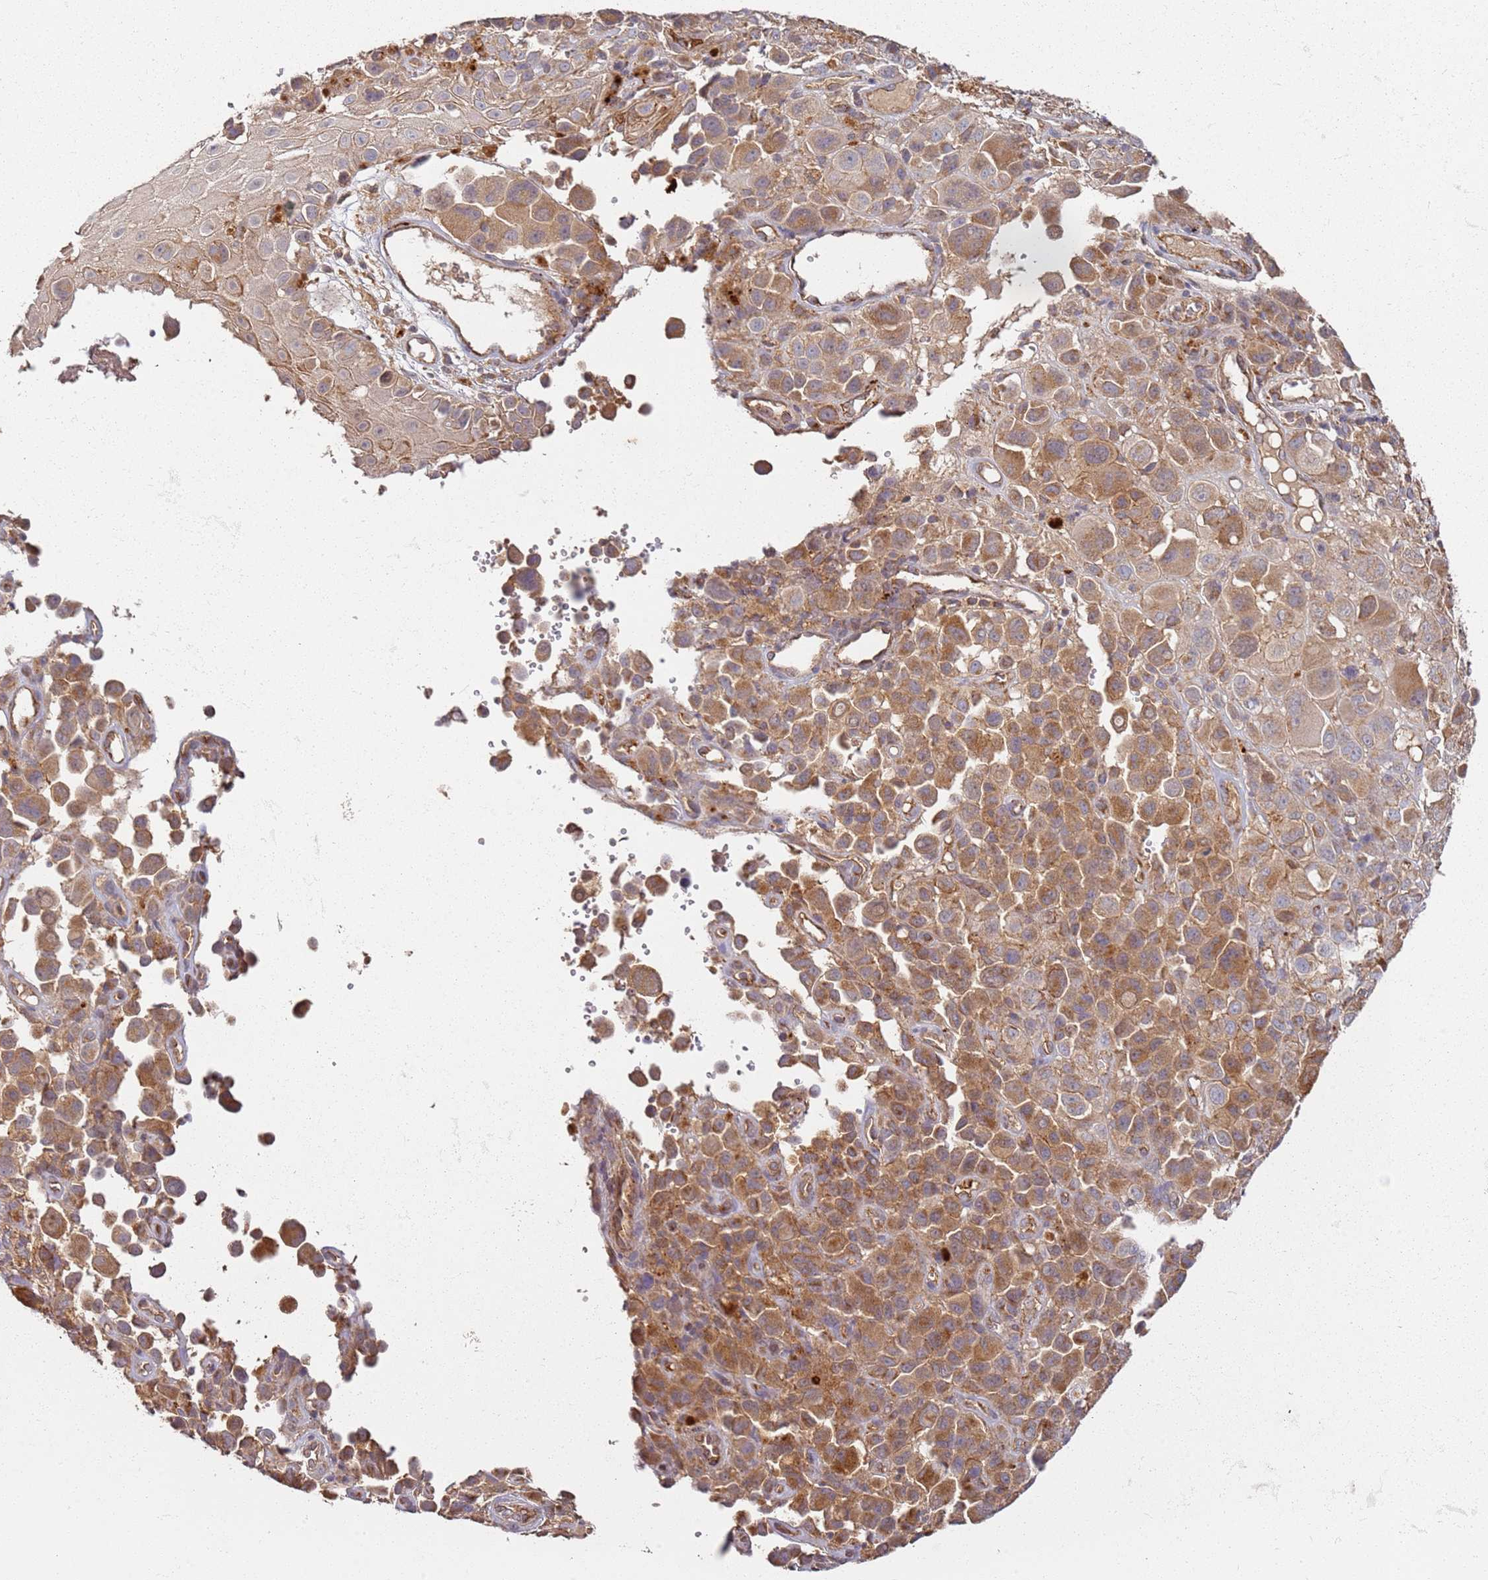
{"staining": {"intensity": "moderate", "quantity": ">75%", "location": "cytoplasmic/membranous"}, "tissue": "melanoma", "cell_type": "Tumor cells", "image_type": "cancer", "snomed": [{"axis": "morphology", "description": "Malignant melanoma, NOS"}, {"axis": "topography", "description": "Skin of trunk"}], "caption": "Protein analysis of melanoma tissue demonstrates moderate cytoplasmic/membranous positivity in approximately >75% of tumor cells. (Brightfield microscopy of DAB IHC at high magnification).", "gene": "SCGB2B2", "patient": {"sex": "male", "age": 71}}